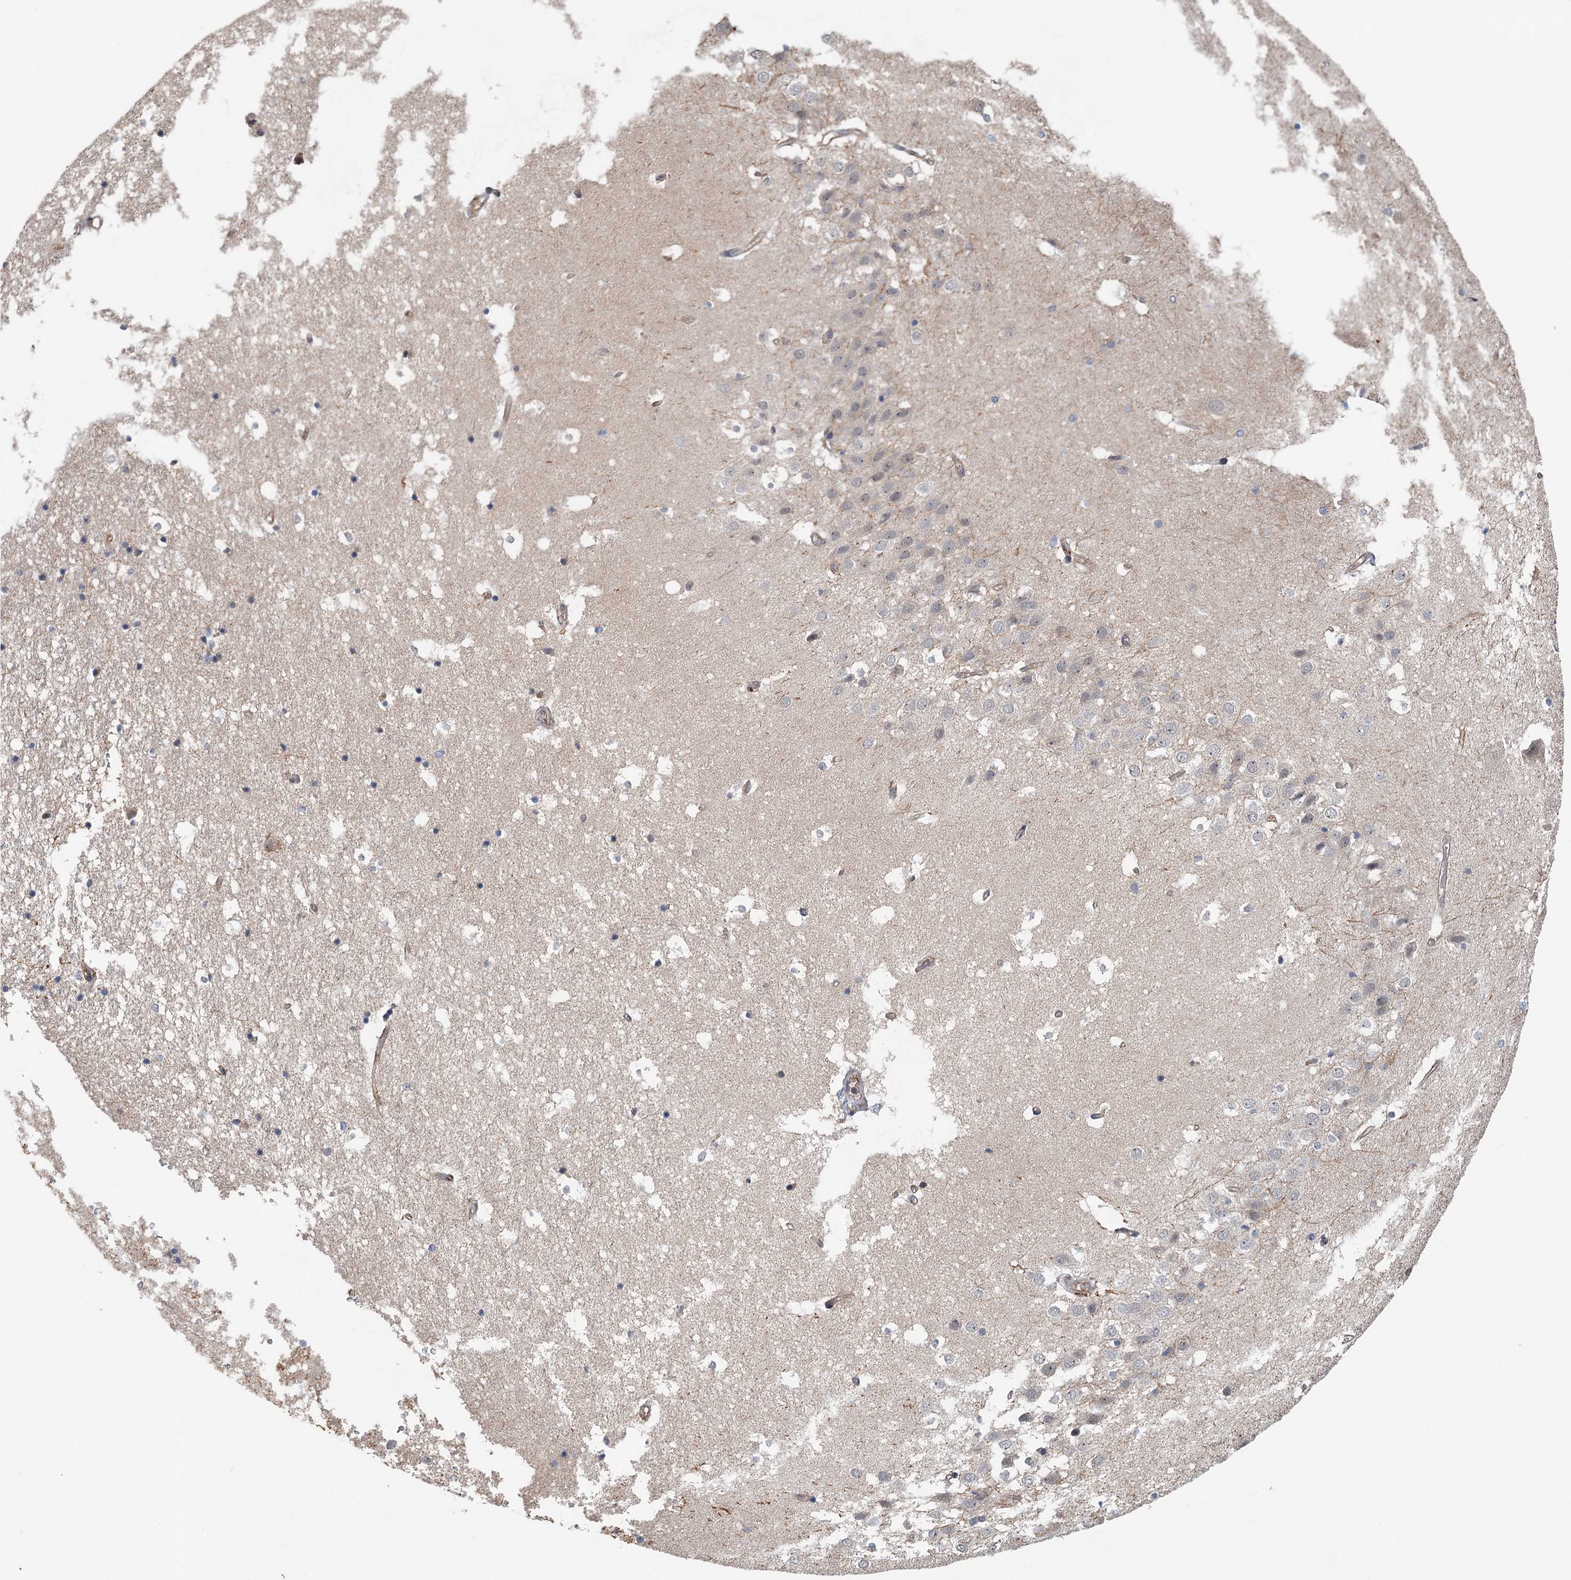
{"staining": {"intensity": "negative", "quantity": "none", "location": "none"}, "tissue": "hippocampus", "cell_type": "Glial cells", "image_type": "normal", "snomed": [{"axis": "morphology", "description": "Normal tissue, NOS"}, {"axis": "topography", "description": "Hippocampus"}], "caption": "Immunohistochemistry histopathology image of benign hippocampus: human hippocampus stained with DAB (3,3'-diaminobenzidine) exhibits no significant protein expression in glial cells.", "gene": "ZNF527", "patient": {"sex": "female", "age": 52}}